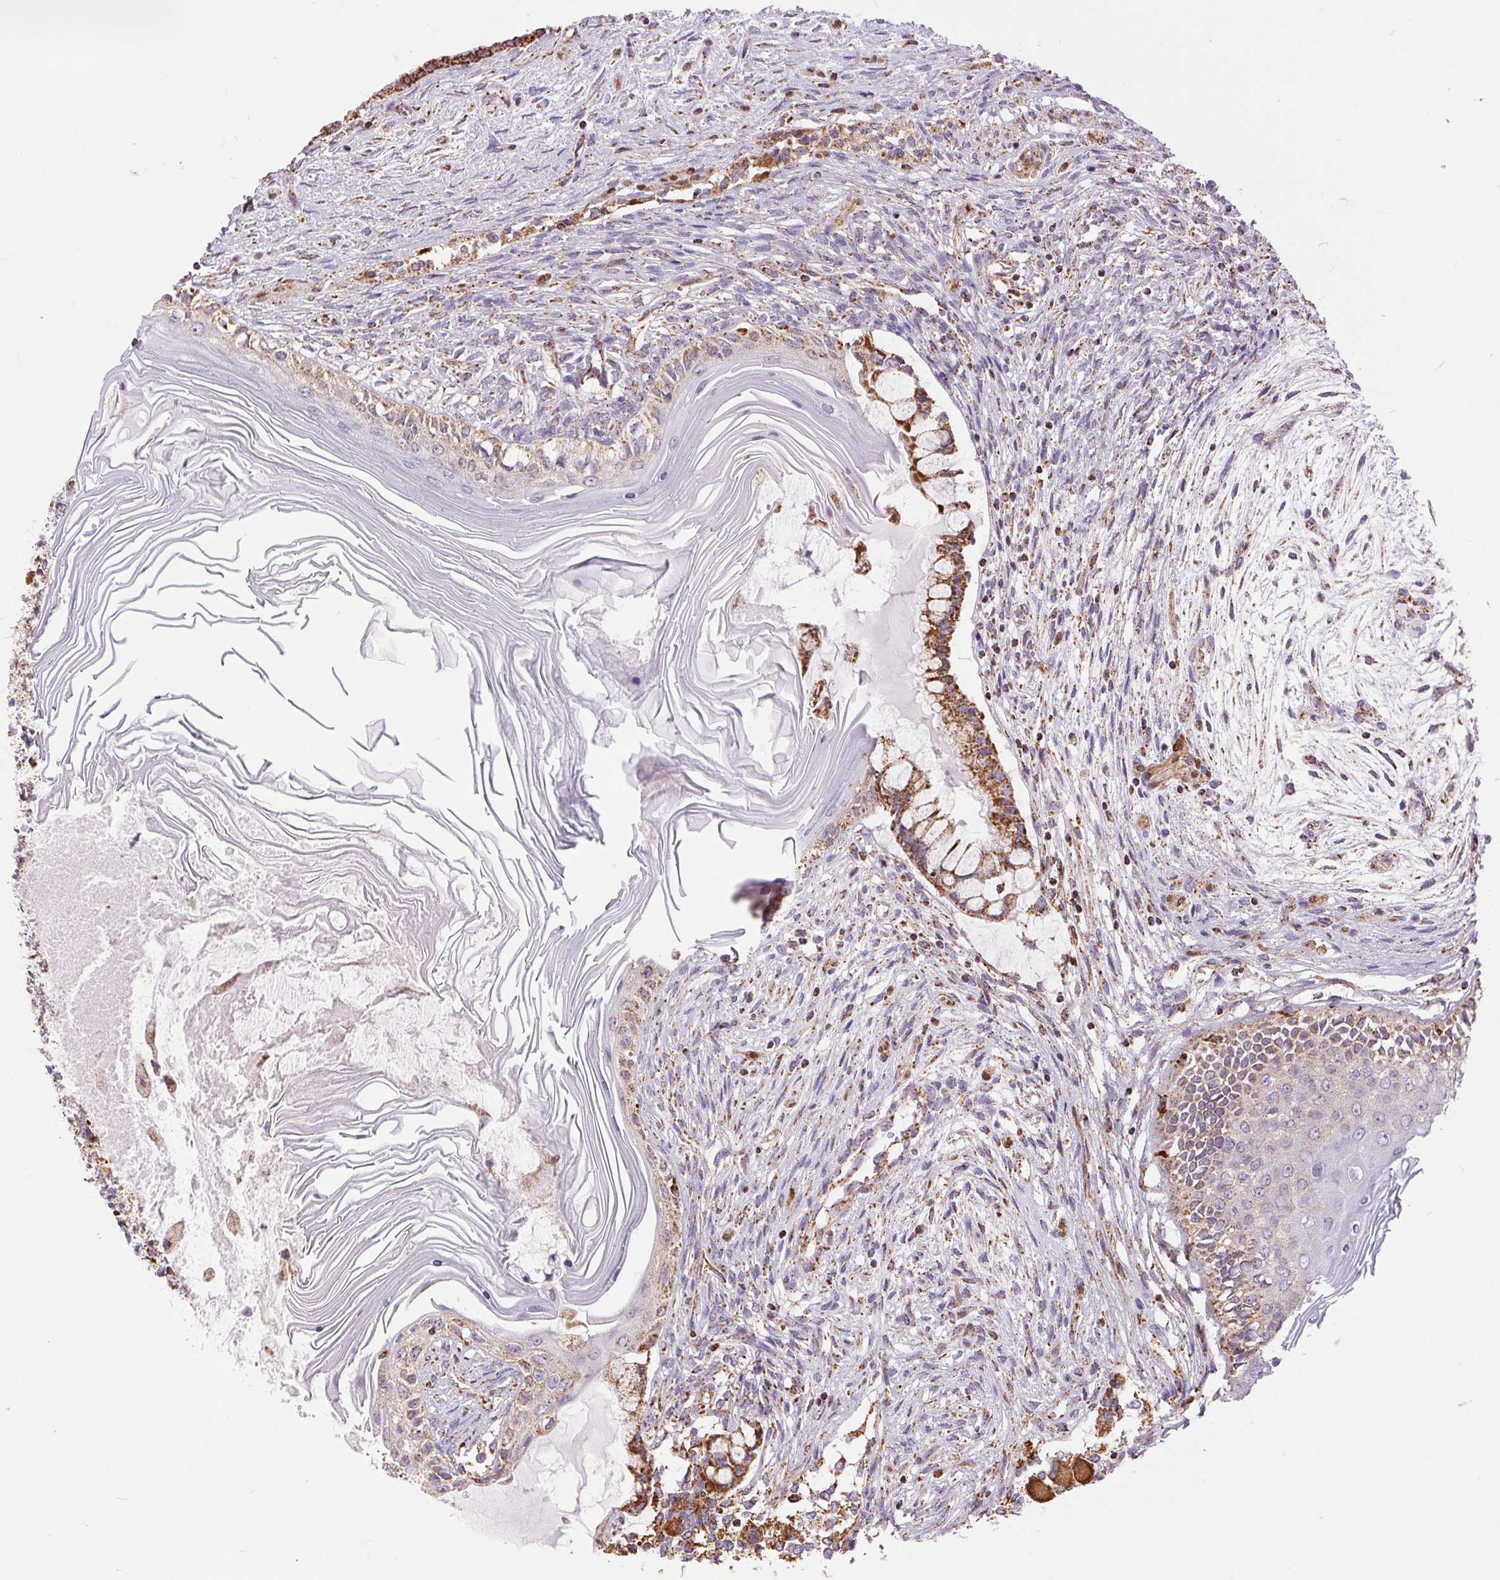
{"staining": {"intensity": "strong", "quantity": "<25%", "location": "cytoplasmic/membranous"}, "tissue": "testis cancer", "cell_type": "Tumor cells", "image_type": "cancer", "snomed": [{"axis": "morphology", "description": "Carcinoma, Embryonal, NOS"}, {"axis": "topography", "description": "Testis"}], "caption": "Testis embryonal carcinoma tissue displays strong cytoplasmic/membranous positivity in about <25% of tumor cells The protein of interest is shown in brown color, while the nuclei are stained blue.", "gene": "ATP5PB", "patient": {"sex": "male", "age": 37}}